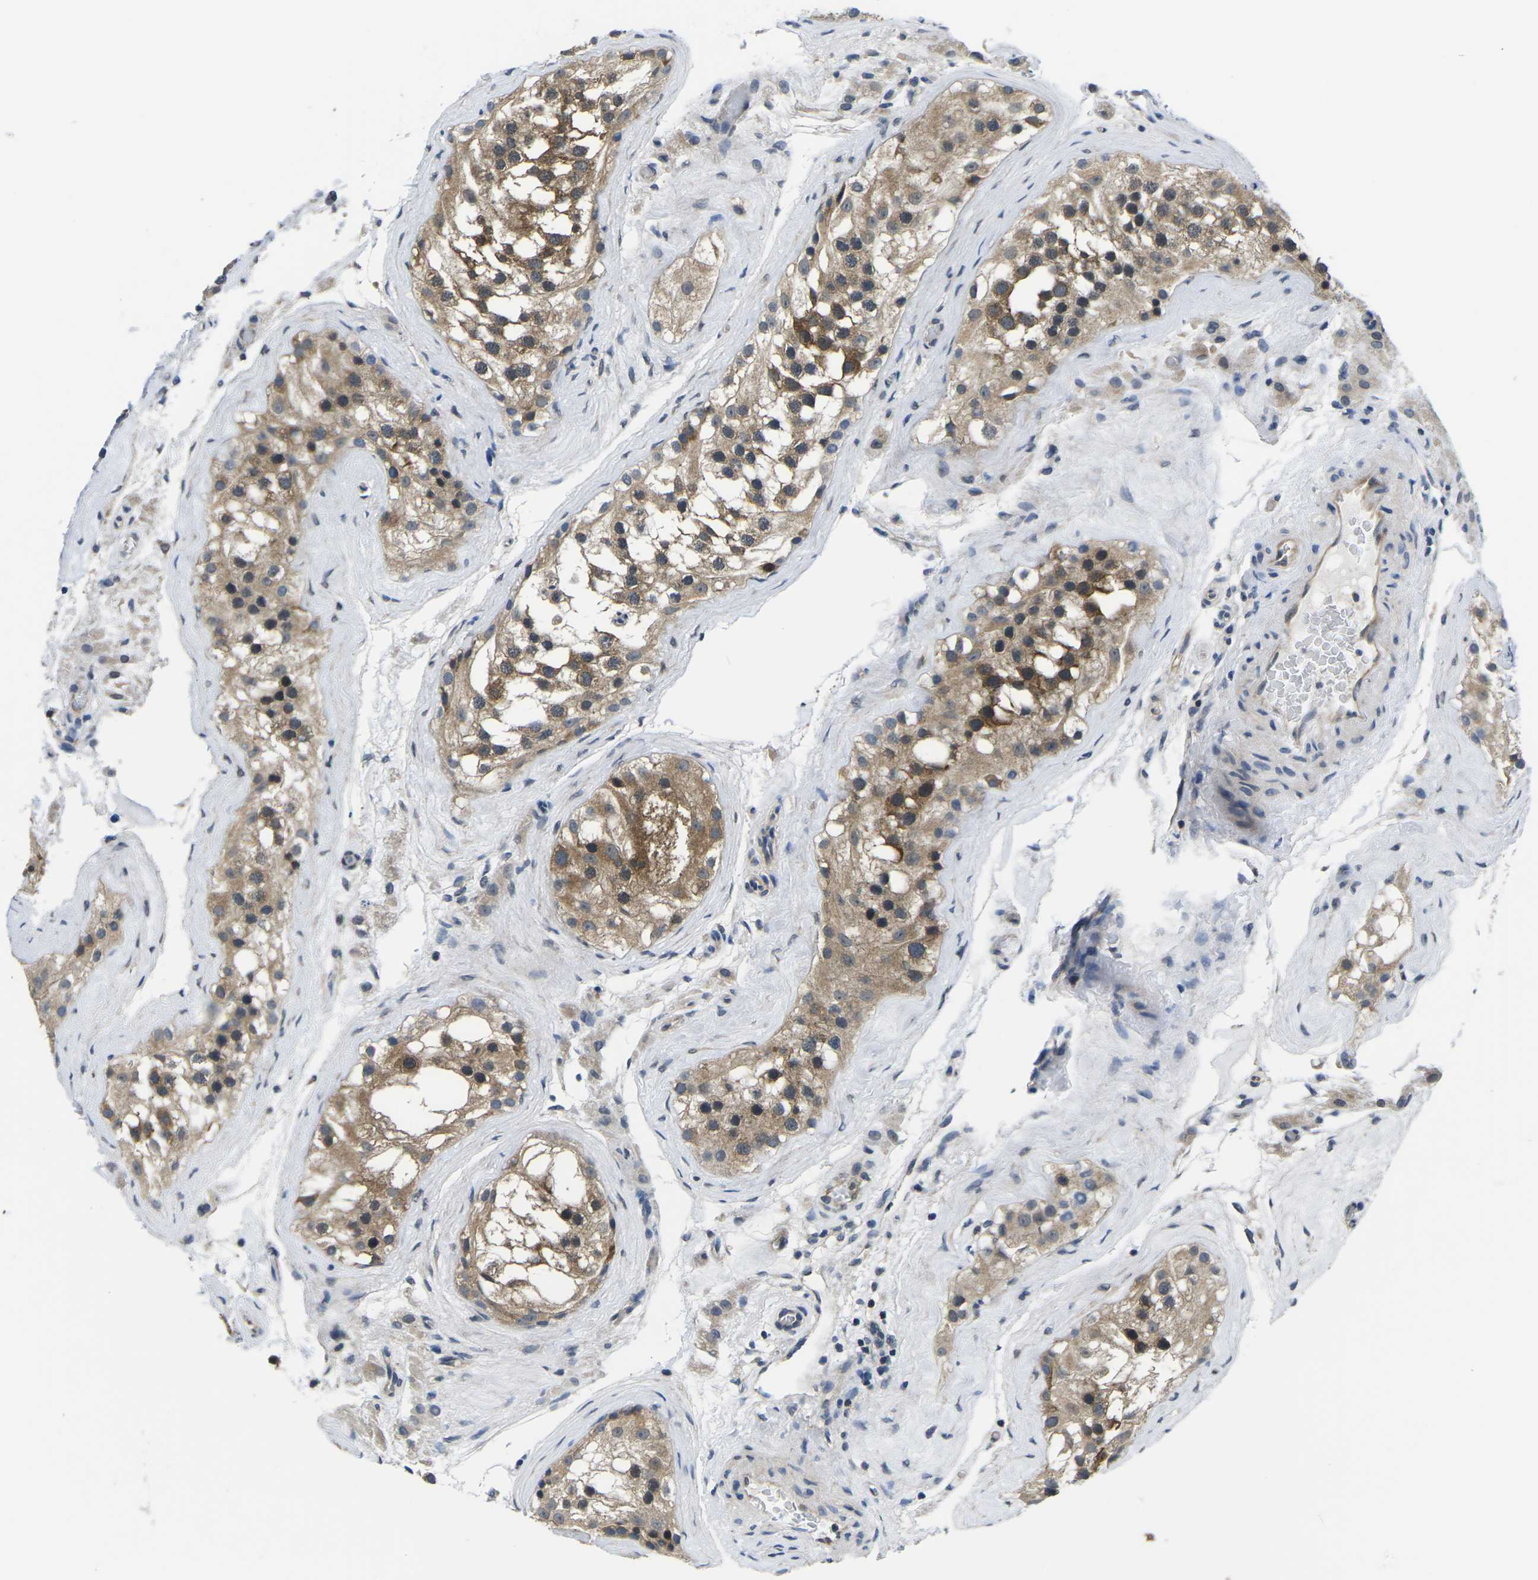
{"staining": {"intensity": "moderate", "quantity": ">75%", "location": "cytoplasmic/membranous"}, "tissue": "testis", "cell_type": "Cells in seminiferous ducts", "image_type": "normal", "snomed": [{"axis": "morphology", "description": "Normal tissue, NOS"}, {"axis": "morphology", "description": "Seminoma, NOS"}, {"axis": "topography", "description": "Testis"}], "caption": "A photomicrograph of testis stained for a protein demonstrates moderate cytoplasmic/membranous brown staining in cells in seminiferous ducts.", "gene": "GSK3B", "patient": {"sex": "male", "age": 71}}